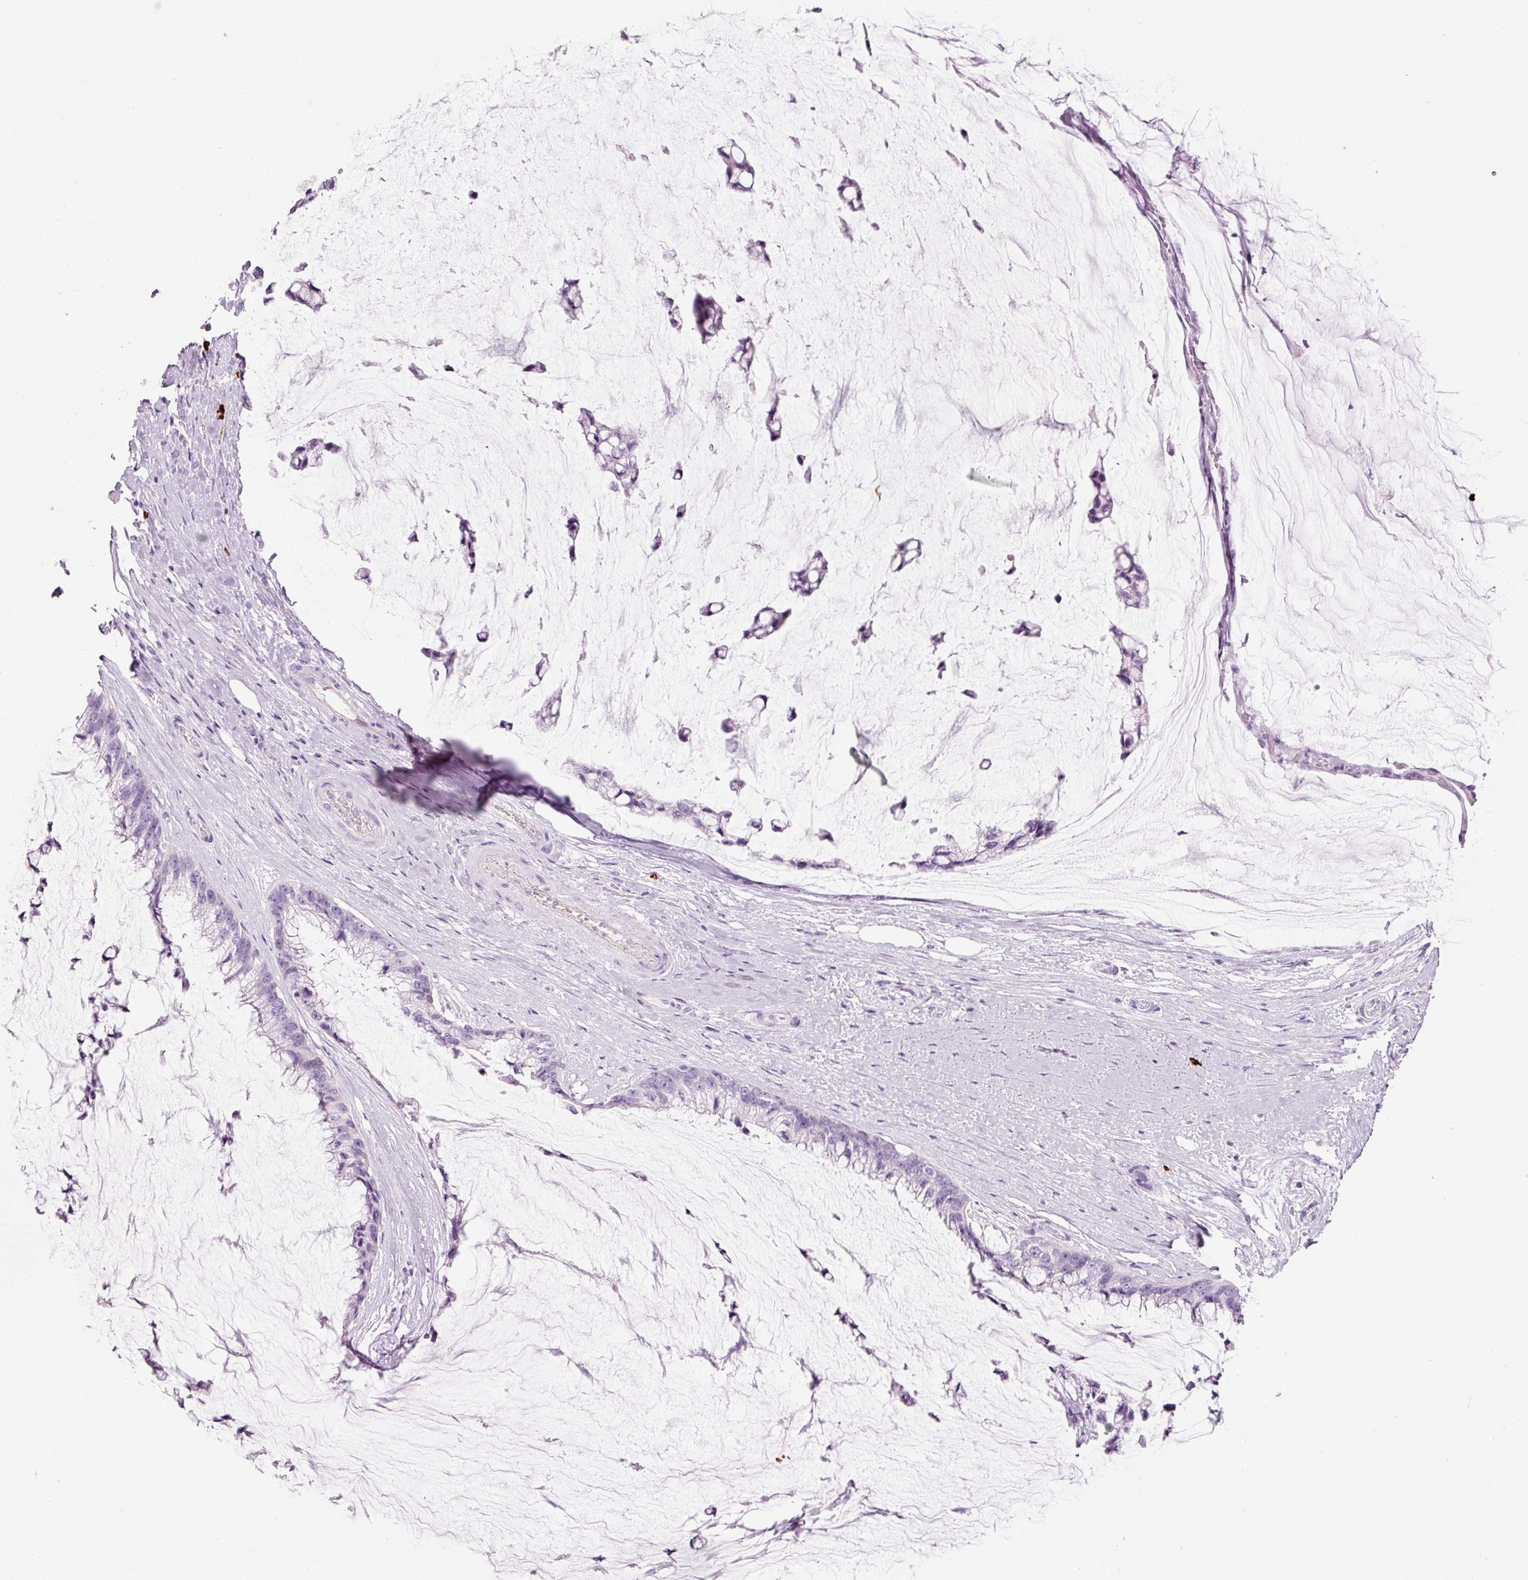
{"staining": {"intensity": "negative", "quantity": "none", "location": "none"}, "tissue": "ovarian cancer", "cell_type": "Tumor cells", "image_type": "cancer", "snomed": [{"axis": "morphology", "description": "Cystadenocarcinoma, mucinous, NOS"}, {"axis": "topography", "description": "Ovary"}], "caption": "Human ovarian cancer stained for a protein using immunohistochemistry (IHC) reveals no staining in tumor cells.", "gene": "CMA1", "patient": {"sex": "female", "age": 39}}